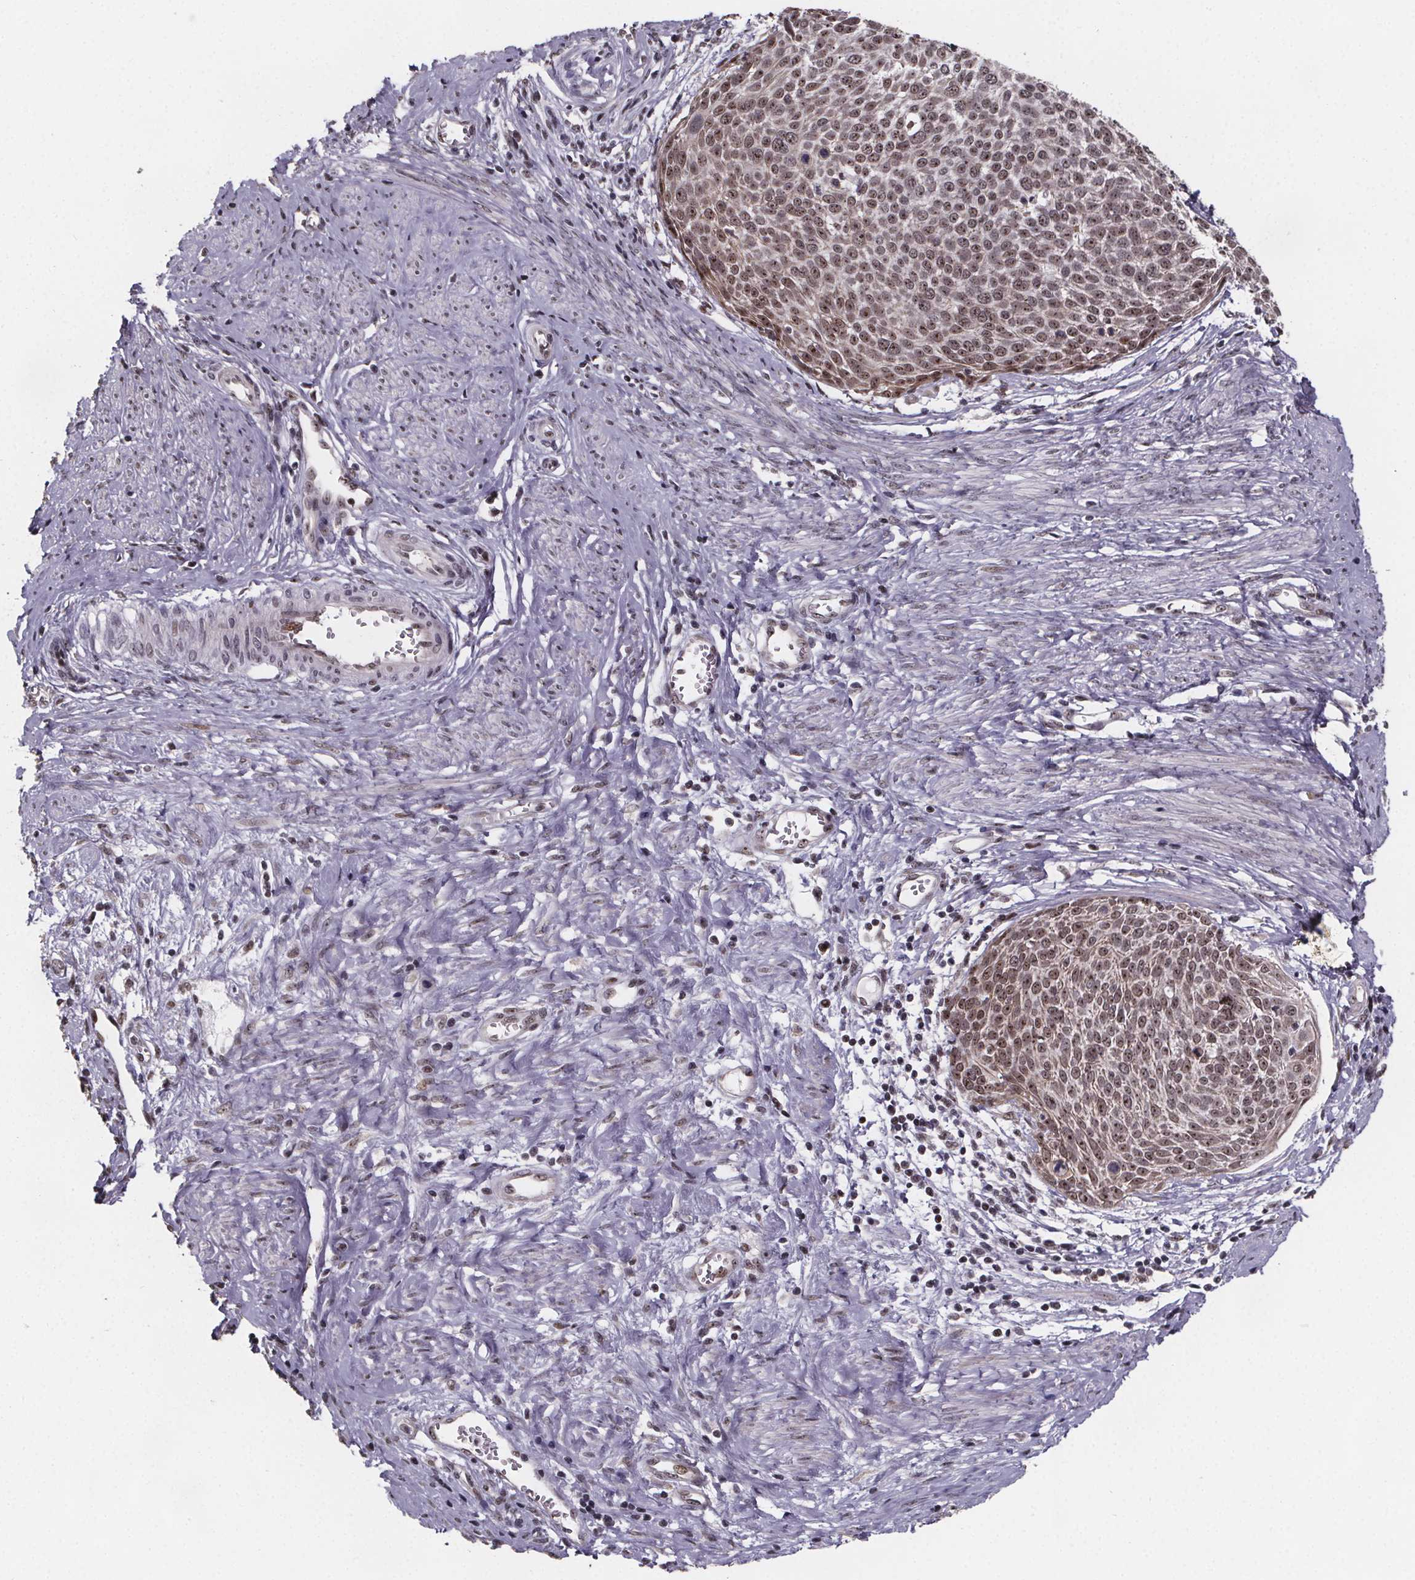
{"staining": {"intensity": "moderate", "quantity": ">75%", "location": "nuclear"}, "tissue": "cervical cancer", "cell_type": "Tumor cells", "image_type": "cancer", "snomed": [{"axis": "morphology", "description": "Squamous cell carcinoma, NOS"}, {"axis": "topography", "description": "Cervix"}], "caption": "This is an image of IHC staining of squamous cell carcinoma (cervical), which shows moderate expression in the nuclear of tumor cells.", "gene": "U2SURP", "patient": {"sex": "female", "age": 39}}